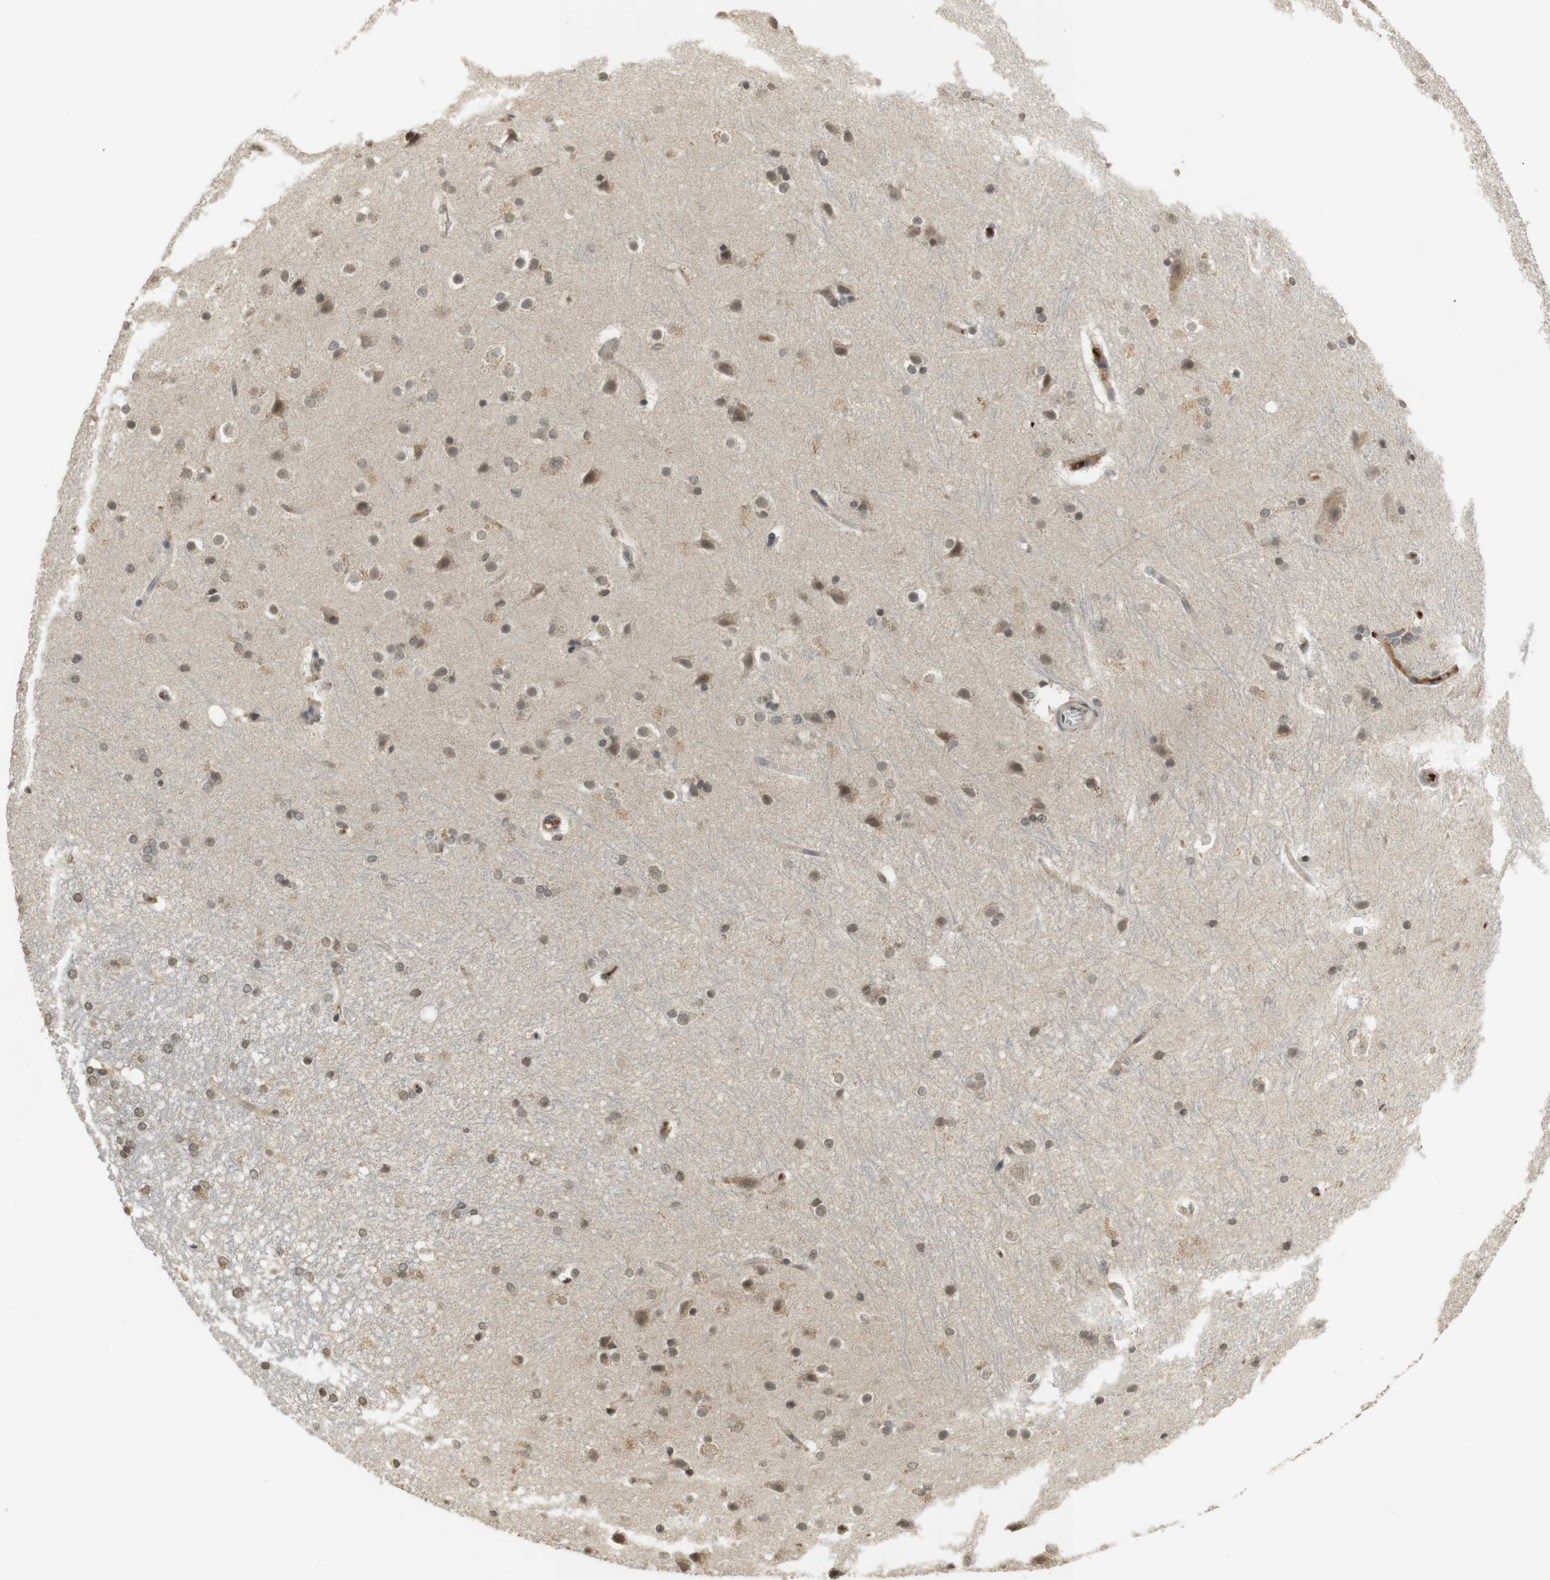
{"staining": {"intensity": "weak", "quantity": ">75%", "location": "cytoplasmic/membranous,nuclear"}, "tissue": "hippocampus", "cell_type": "Glial cells", "image_type": "normal", "snomed": [{"axis": "morphology", "description": "Normal tissue, NOS"}, {"axis": "topography", "description": "Hippocampus"}], "caption": "Immunohistochemistry (IHC) (DAB) staining of normal human hippocampus reveals weak cytoplasmic/membranous,nuclear protein positivity in approximately >75% of glial cells. The protein of interest is stained brown, and the nuclei are stained in blue (DAB IHC with brightfield microscopy, high magnification).", "gene": "SRR", "patient": {"sex": "female", "age": 19}}